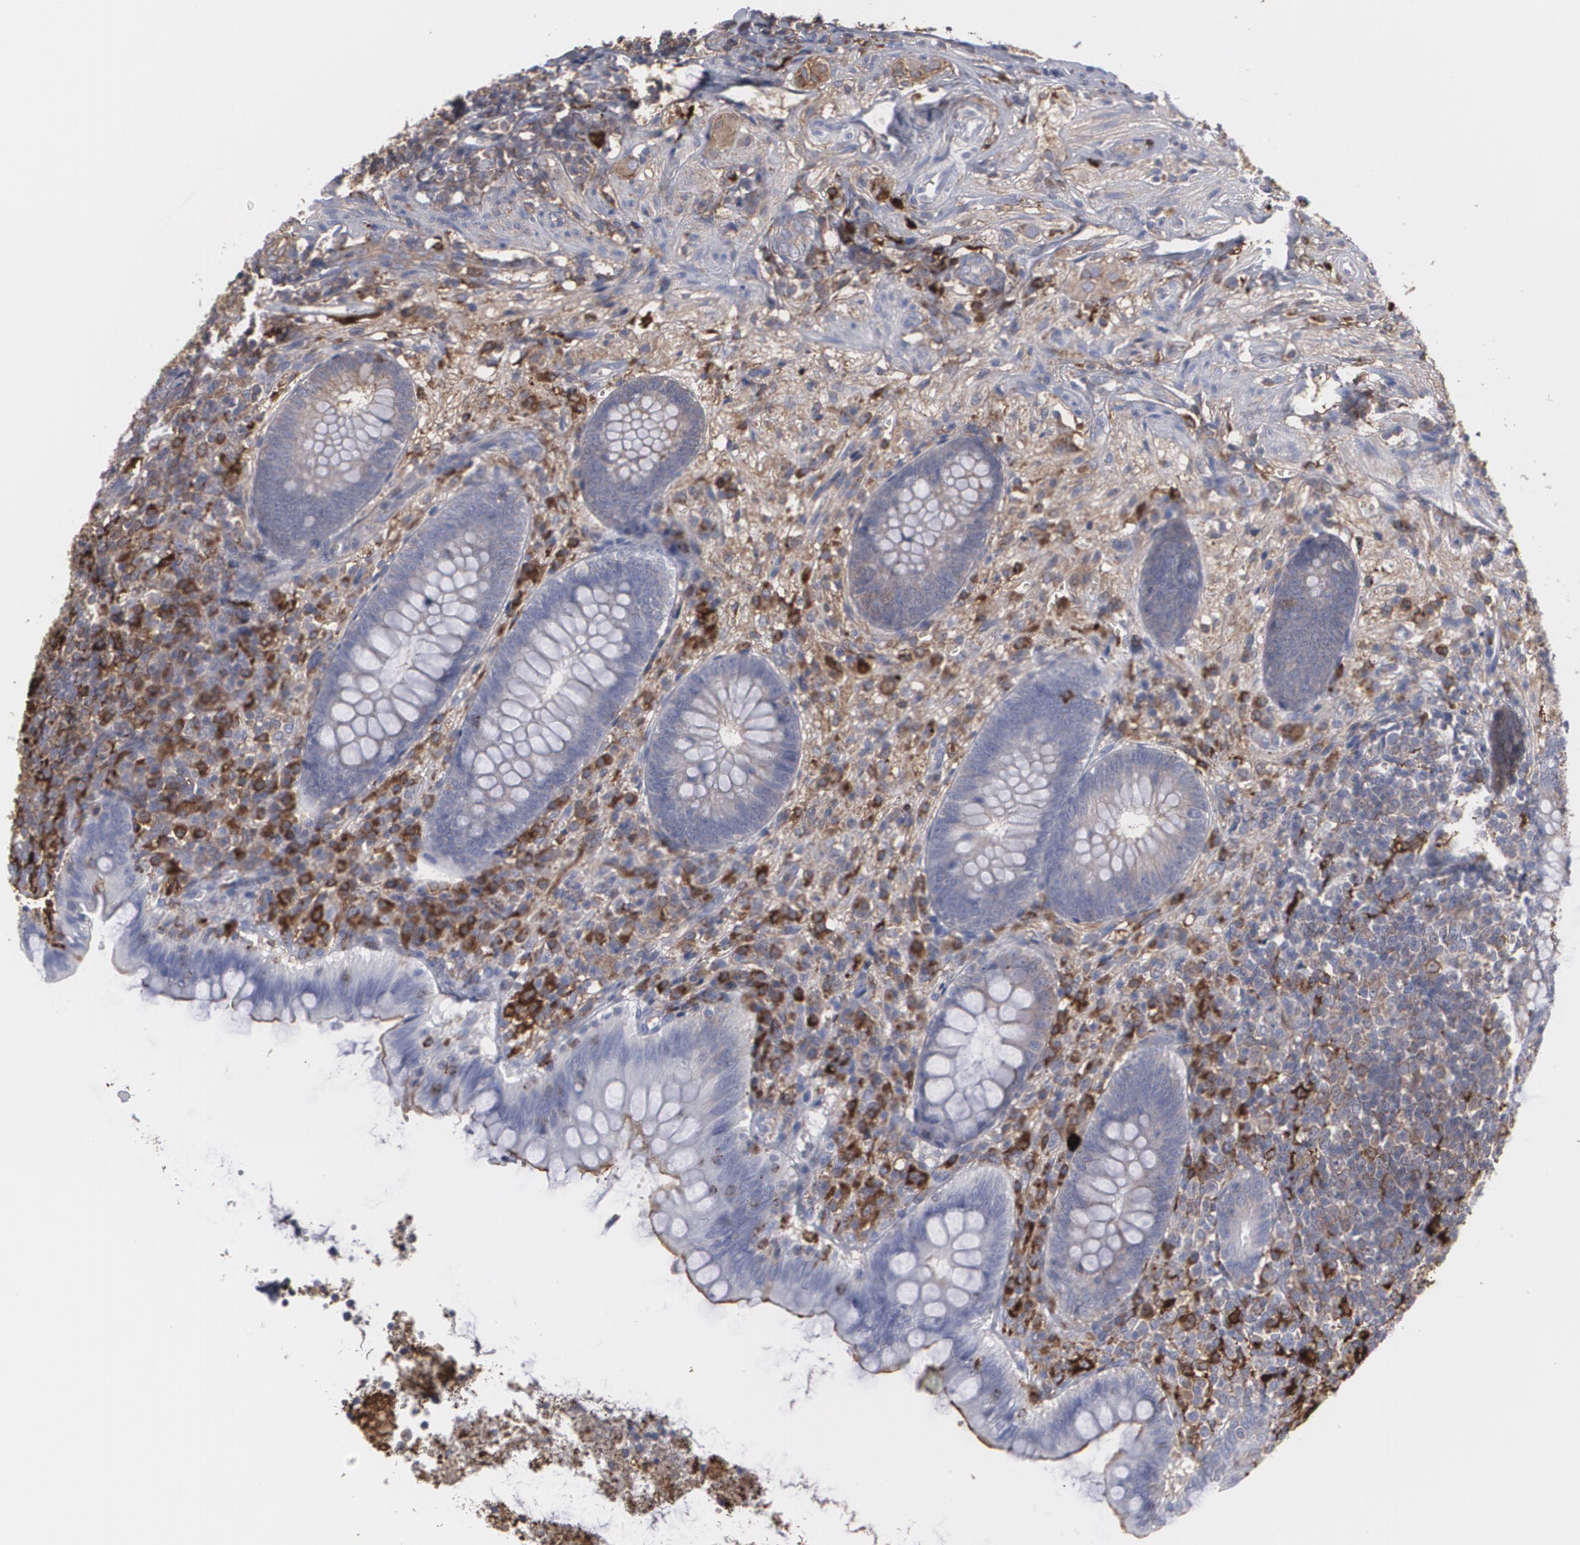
{"staining": {"intensity": "weak", "quantity": "25%-75%", "location": "cytoplasmic/membranous"}, "tissue": "appendix", "cell_type": "Glandular cells", "image_type": "normal", "snomed": [{"axis": "morphology", "description": "Normal tissue, NOS"}, {"axis": "topography", "description": "Appendix"}], "caption": "Protein positivity by immunohistochemistry (IHC) exhibits weak cytoplasmic/membranous positivity in about 25%-75% of glandular cells in unremarkable appendix. (DAB (3,3'-diaminobenzidine) IHC with brightfield microscopy, high magnification).", "gene": "ODC1", "patient": {"sex": "female", "age": 66}}